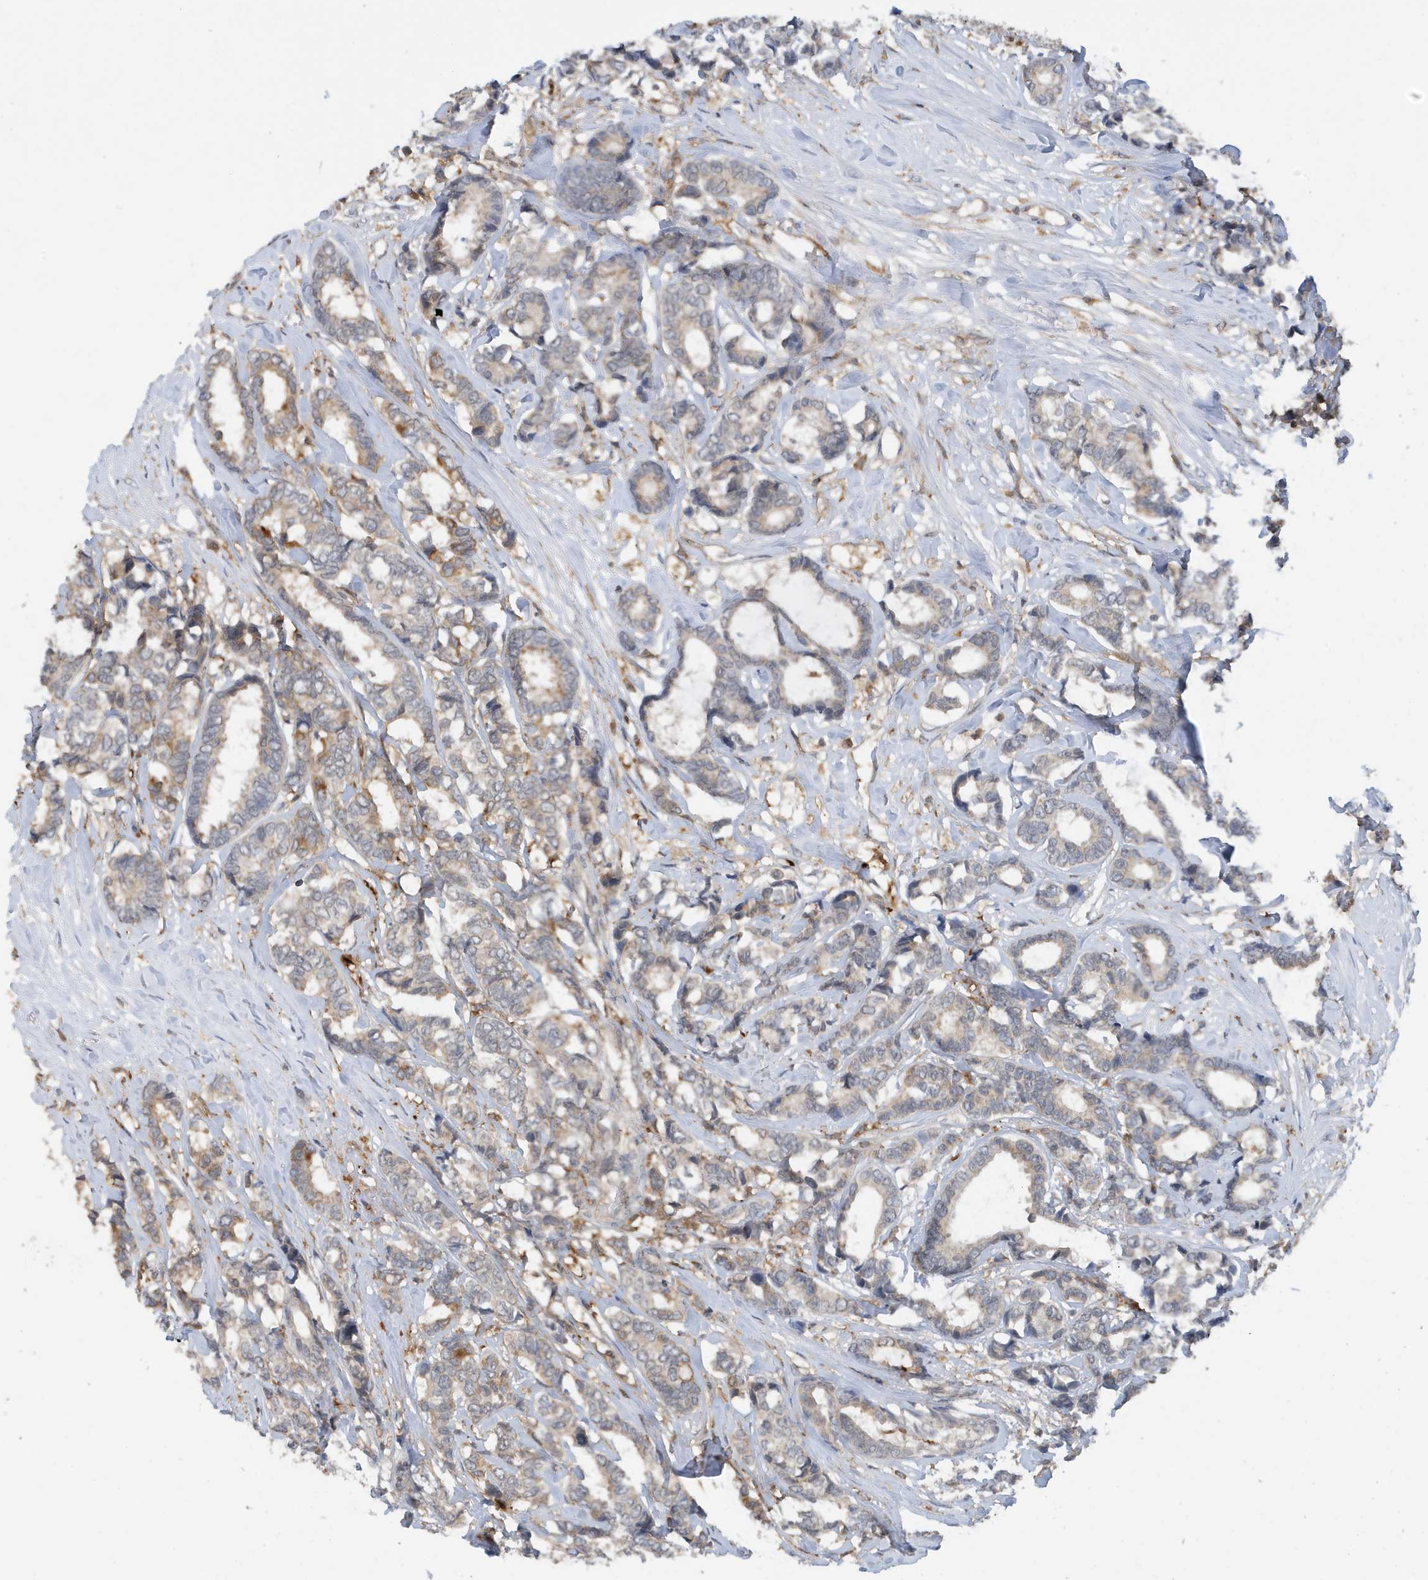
{"staining": {"intensity": "weak", "quantity": "<25%", "location": "cytoplasmic/membranous"}, "tissue": "breast cancer", "cell_type": "Tumor cells", "image_type": "cancer", "snomed": [{"axis": "morphology", "description": "Duct carcinoma"}, {"axis": "topography", "description": "Breast"}], "caption": "IHC photomicrograph of neoplastic tissue: intraductal carcinoma (breast) stained with DAB reveals no significant protein expression in tumor cells.", "gene": "NSUN3", "patient": {"sex": "female", "age": 87}}